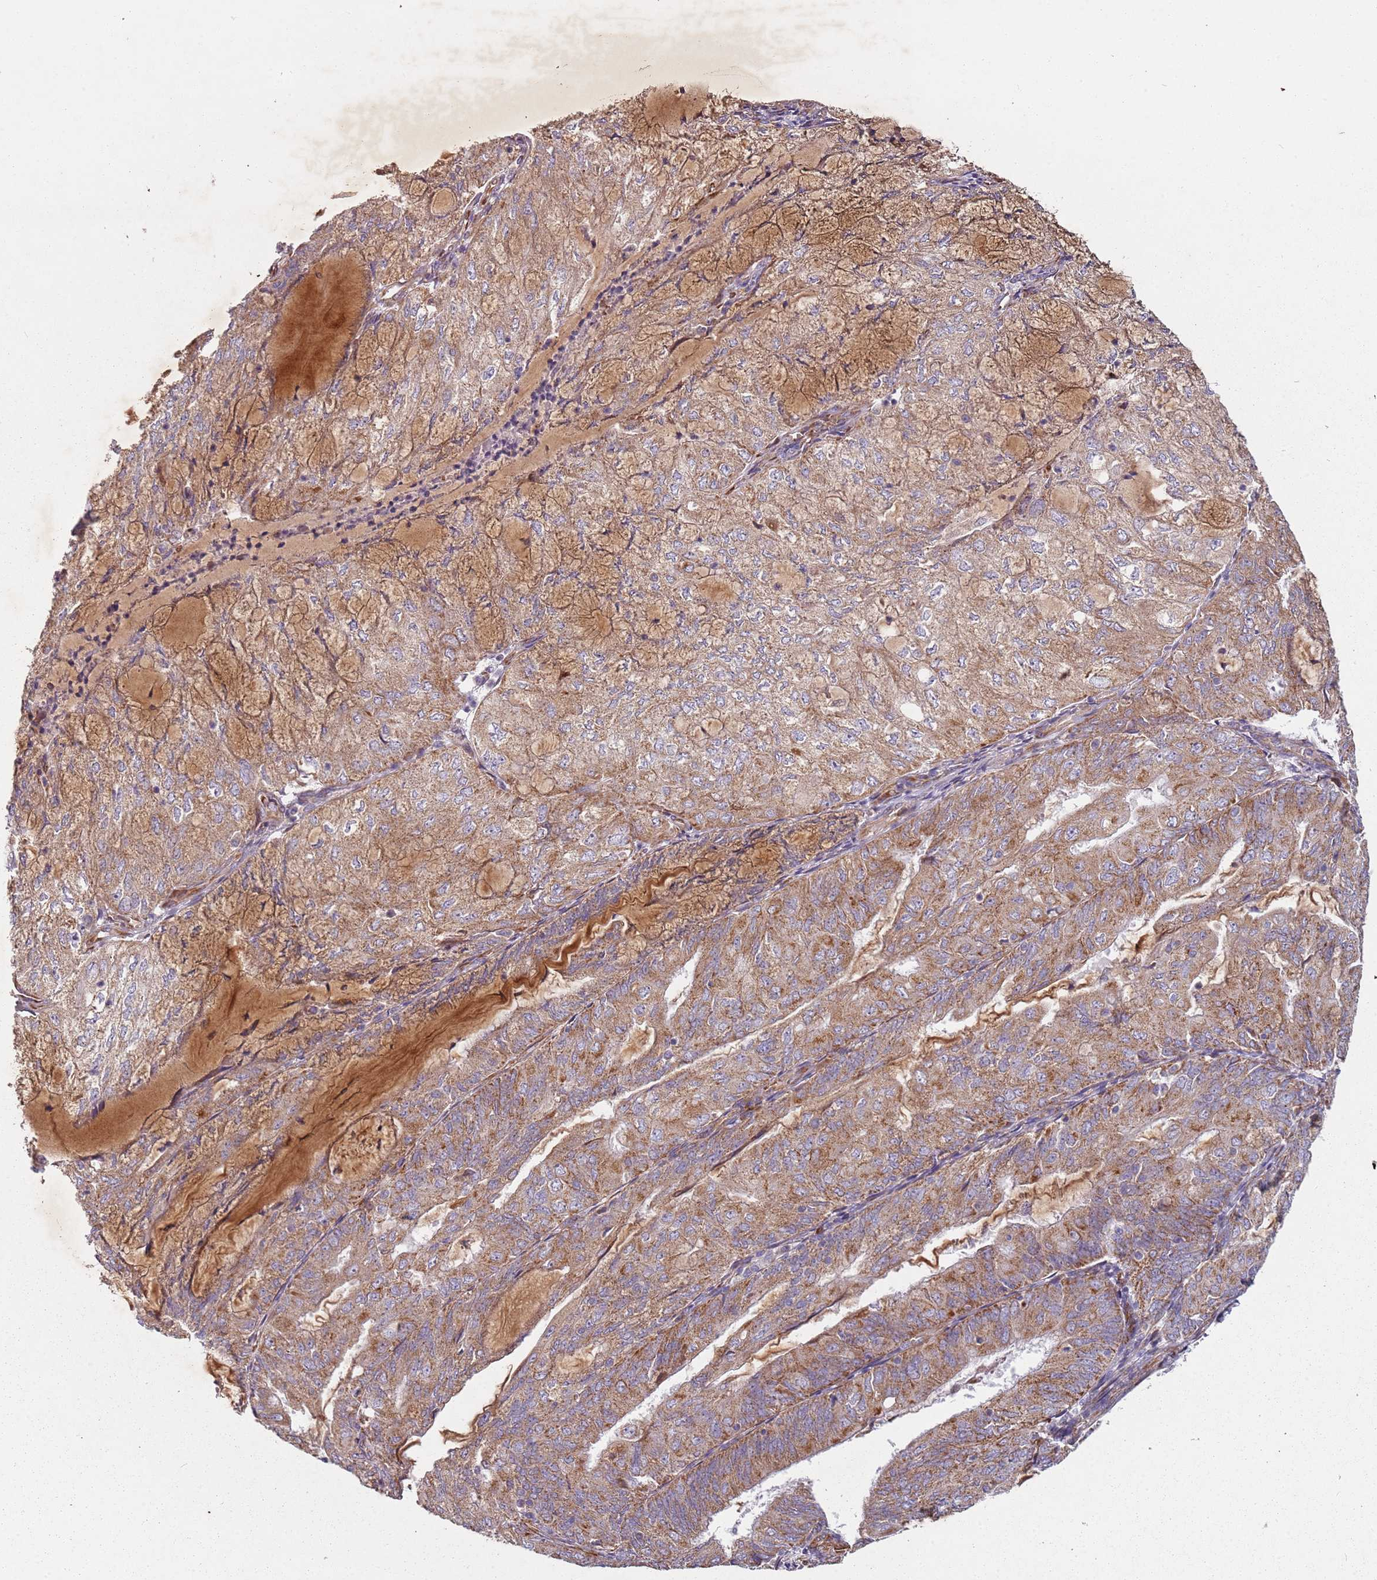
{"staining": {"intensity": "moderate", "quantity": ">75%", "location": "cytoplasmic/membranous"}, "tissue": "endometrial cancer", "cell_type": "Tumor cells", "image_type": "cancer", "snomed": [{"axis": "morphology", "description": "Adenocarcinoma, NOS"}, {"axis": "topography", "description": "Endometrium"}], "caption": "Endometrial adenocarcinoma stained with a brown dye exhibits moderate cytoplasmic/membranous positive positivity in approximately >75% of tumor cells.", "gene": "ARFRP1", "patient": {"sex": "female", "age": 81}}